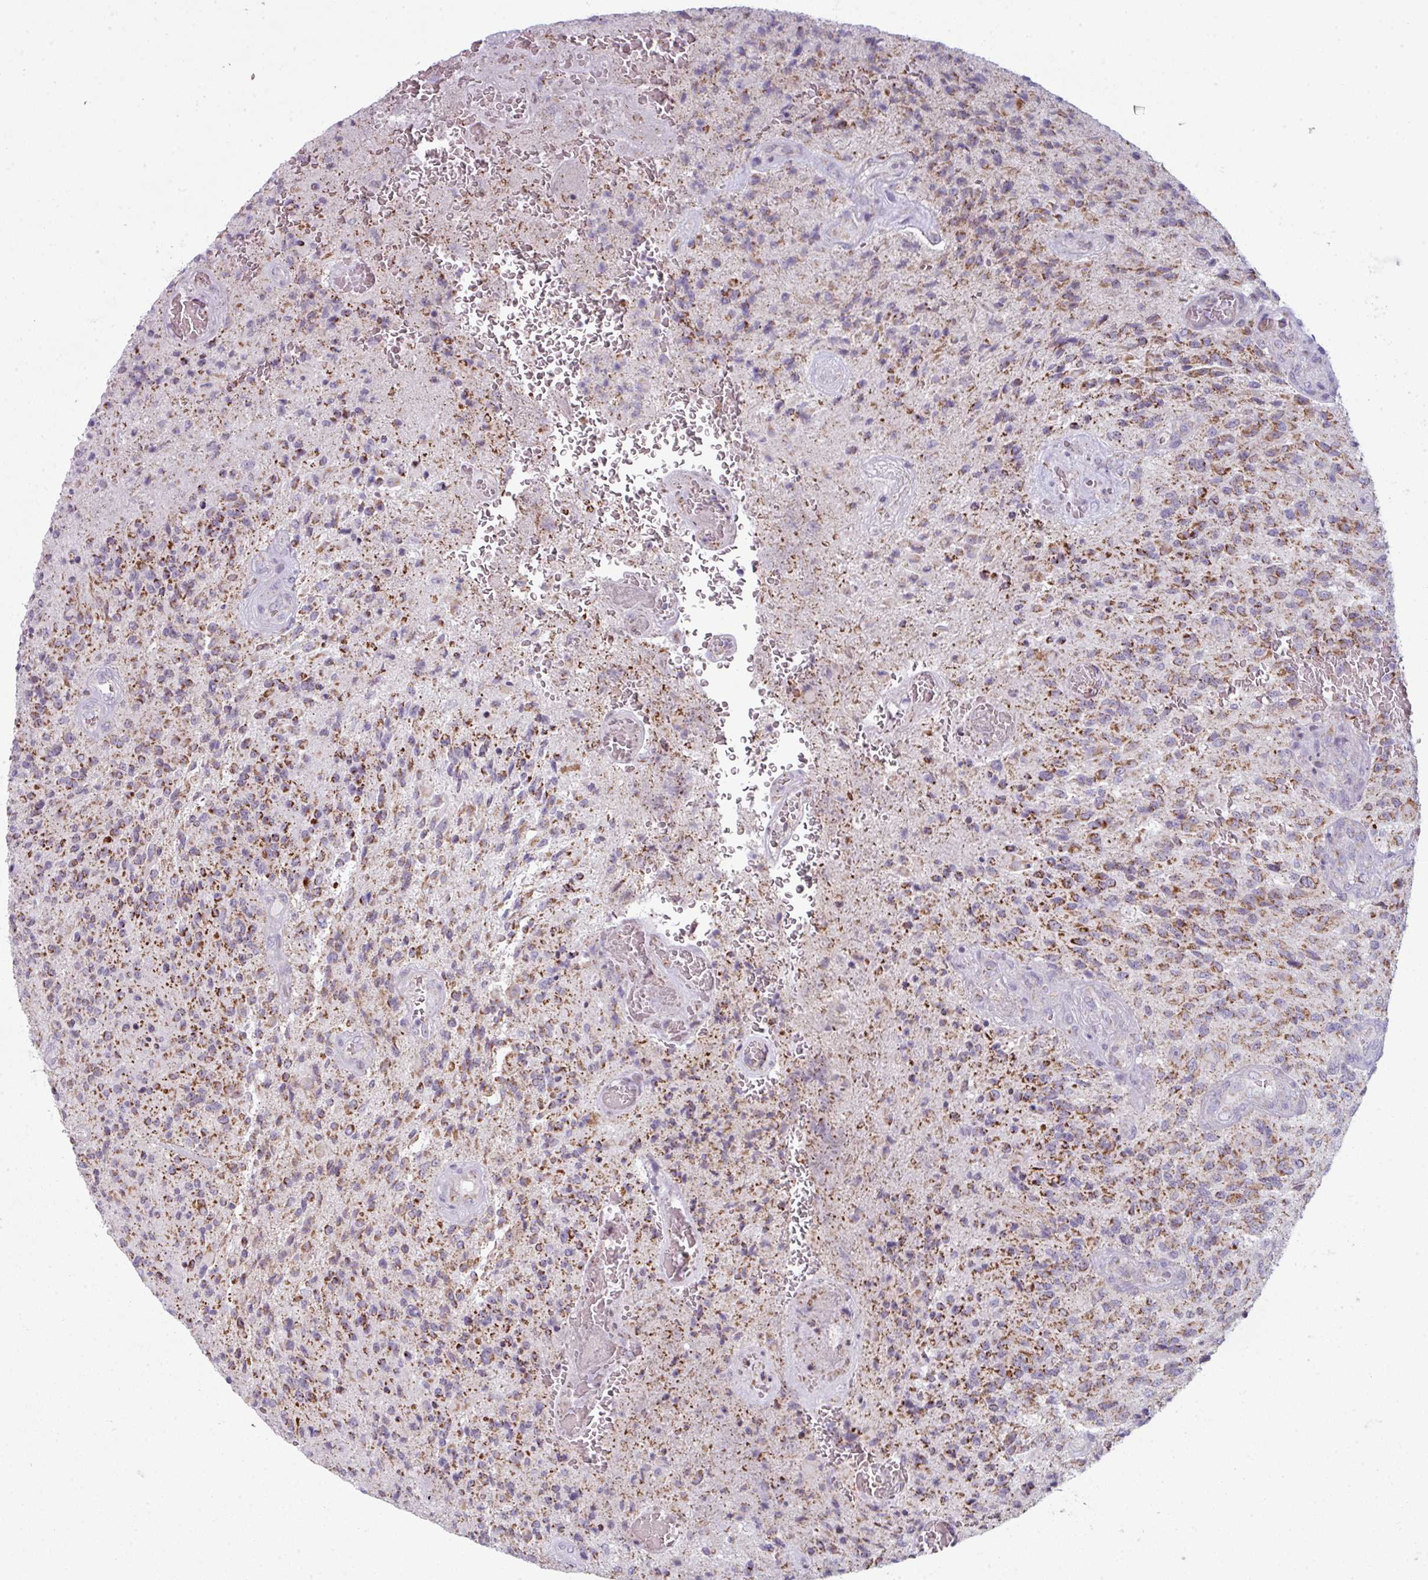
{"staining": {"intensity": "strong", "quantity": ">75%", "location": "cytoplasmic/membranous"}, "tissue": "glioma", "cell_type": "Tumor cells", "image_type": "cancer", "snomed": [{"axis": "morphology", "description": "Normal tissue, NOS"}, {"axis": "morphology", "description": "Glioma, malignant, High grade"}, {"axis": "topography", "description": "Cerebral cortex"}], "caption": "Immunohistochemistry of human malignant glioma (high-grade) displays high levels of strong cytoplasmic/membranous staining in about >75% of tumor cells. The protein is shown in brown color, while the nuclei are stained blue.", "gene": "ZNF615", "patient": {"sex": "male", "age": 56}}